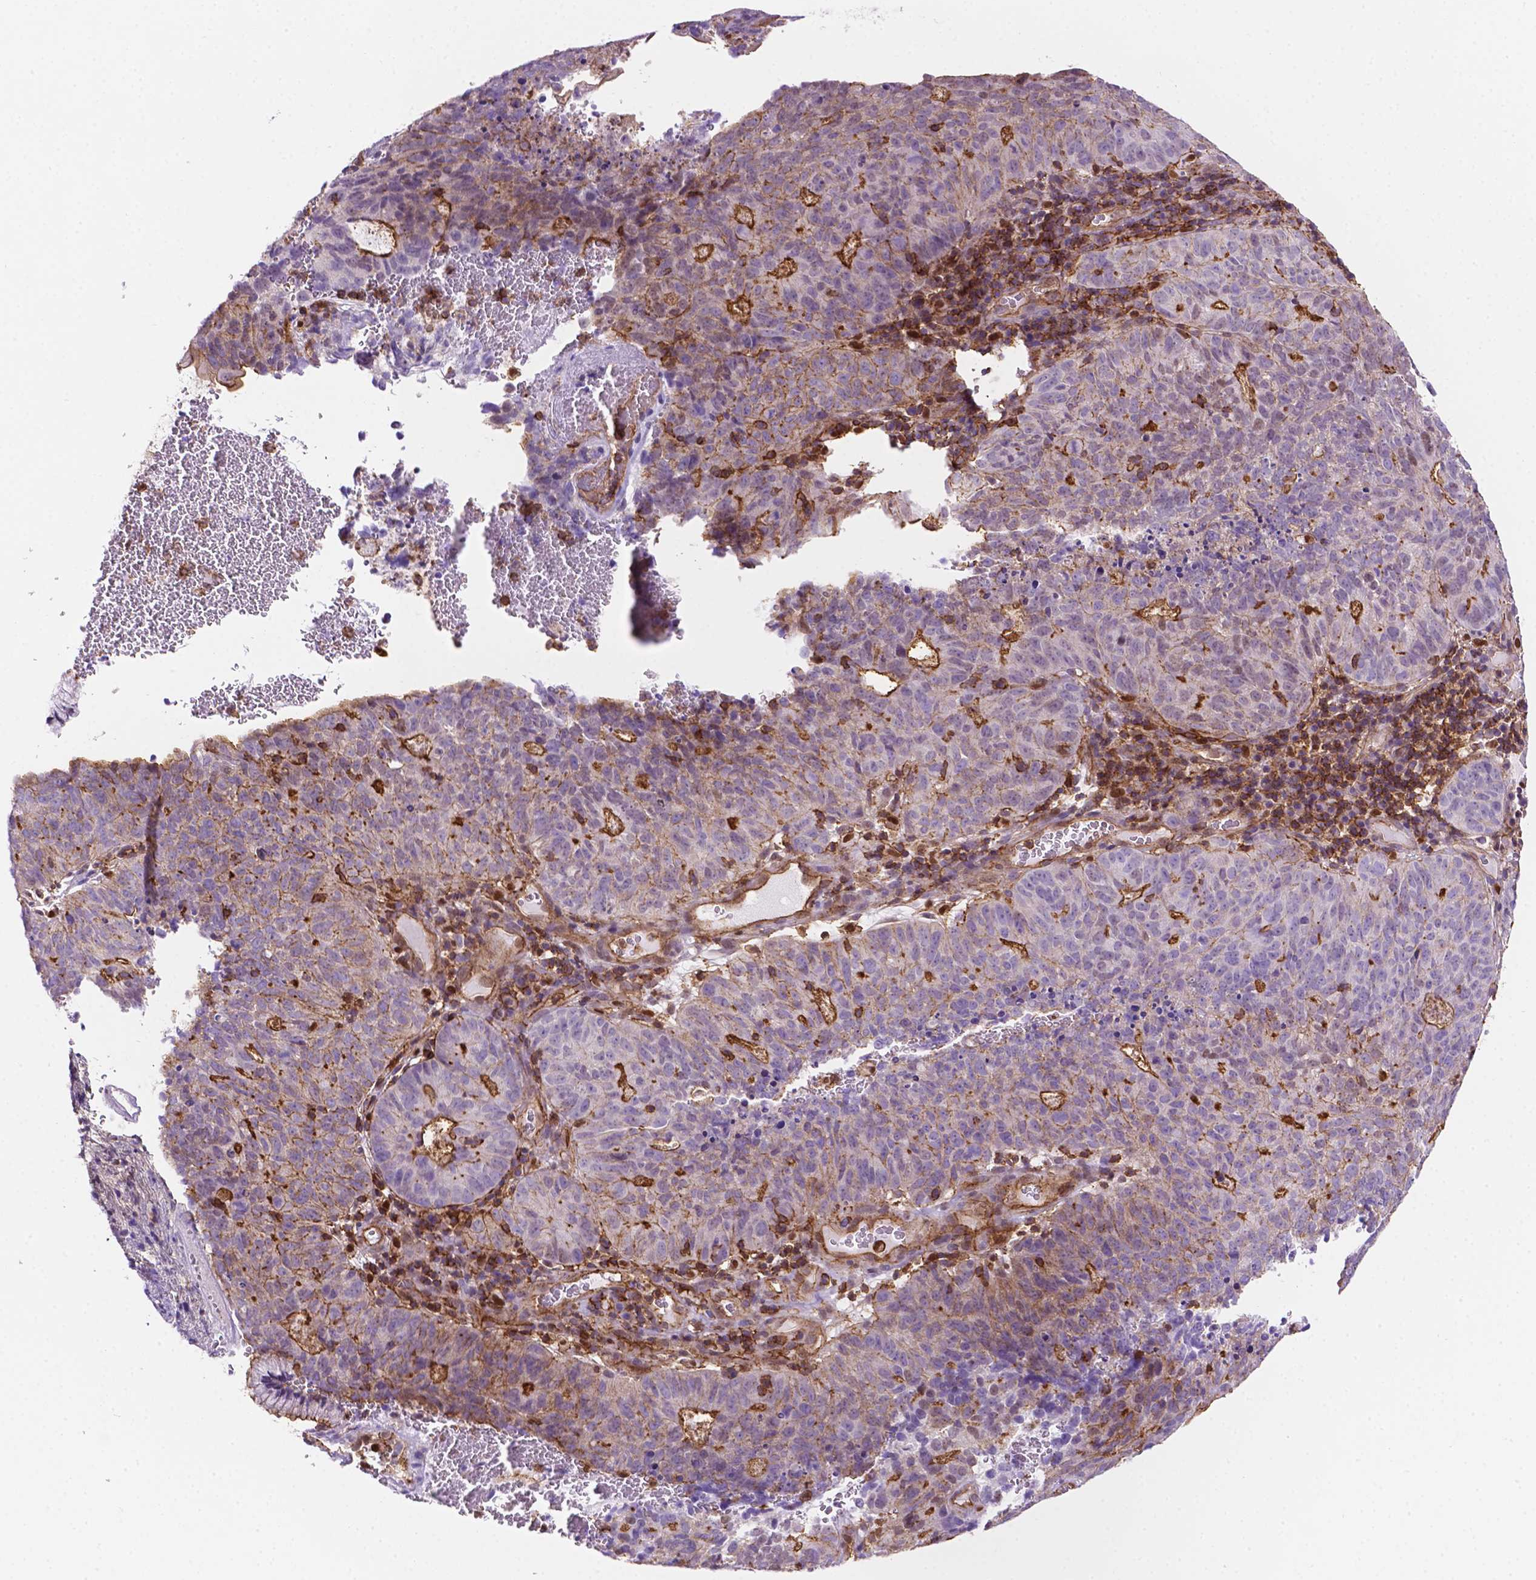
{"staining": {"intensity": "moderate", "quantity": "<25%", "location": "cytoplasmic/membranous"}, "tissue": "cervical cancer", "cell_type": "Tumor cells", "image_type": "cancer", "snomed": [{"axis": "morphology", "description": "Adenocarcinoma, NOS"}, {"axis": "topography", "description": "Cervix"}], "caption": "A high-resolution photomicrograph shows IHC staining of cervical adenocarcinoma, which shows moderate cytoplasmic/membranous staining in about <25% of tumor cells. (DAB (3,3'-diaminobenzidine) = brown stain, brightfield microscopy at high magnification).", "gene": "DCN", "patient": {"sex": "female", "age": 38}}